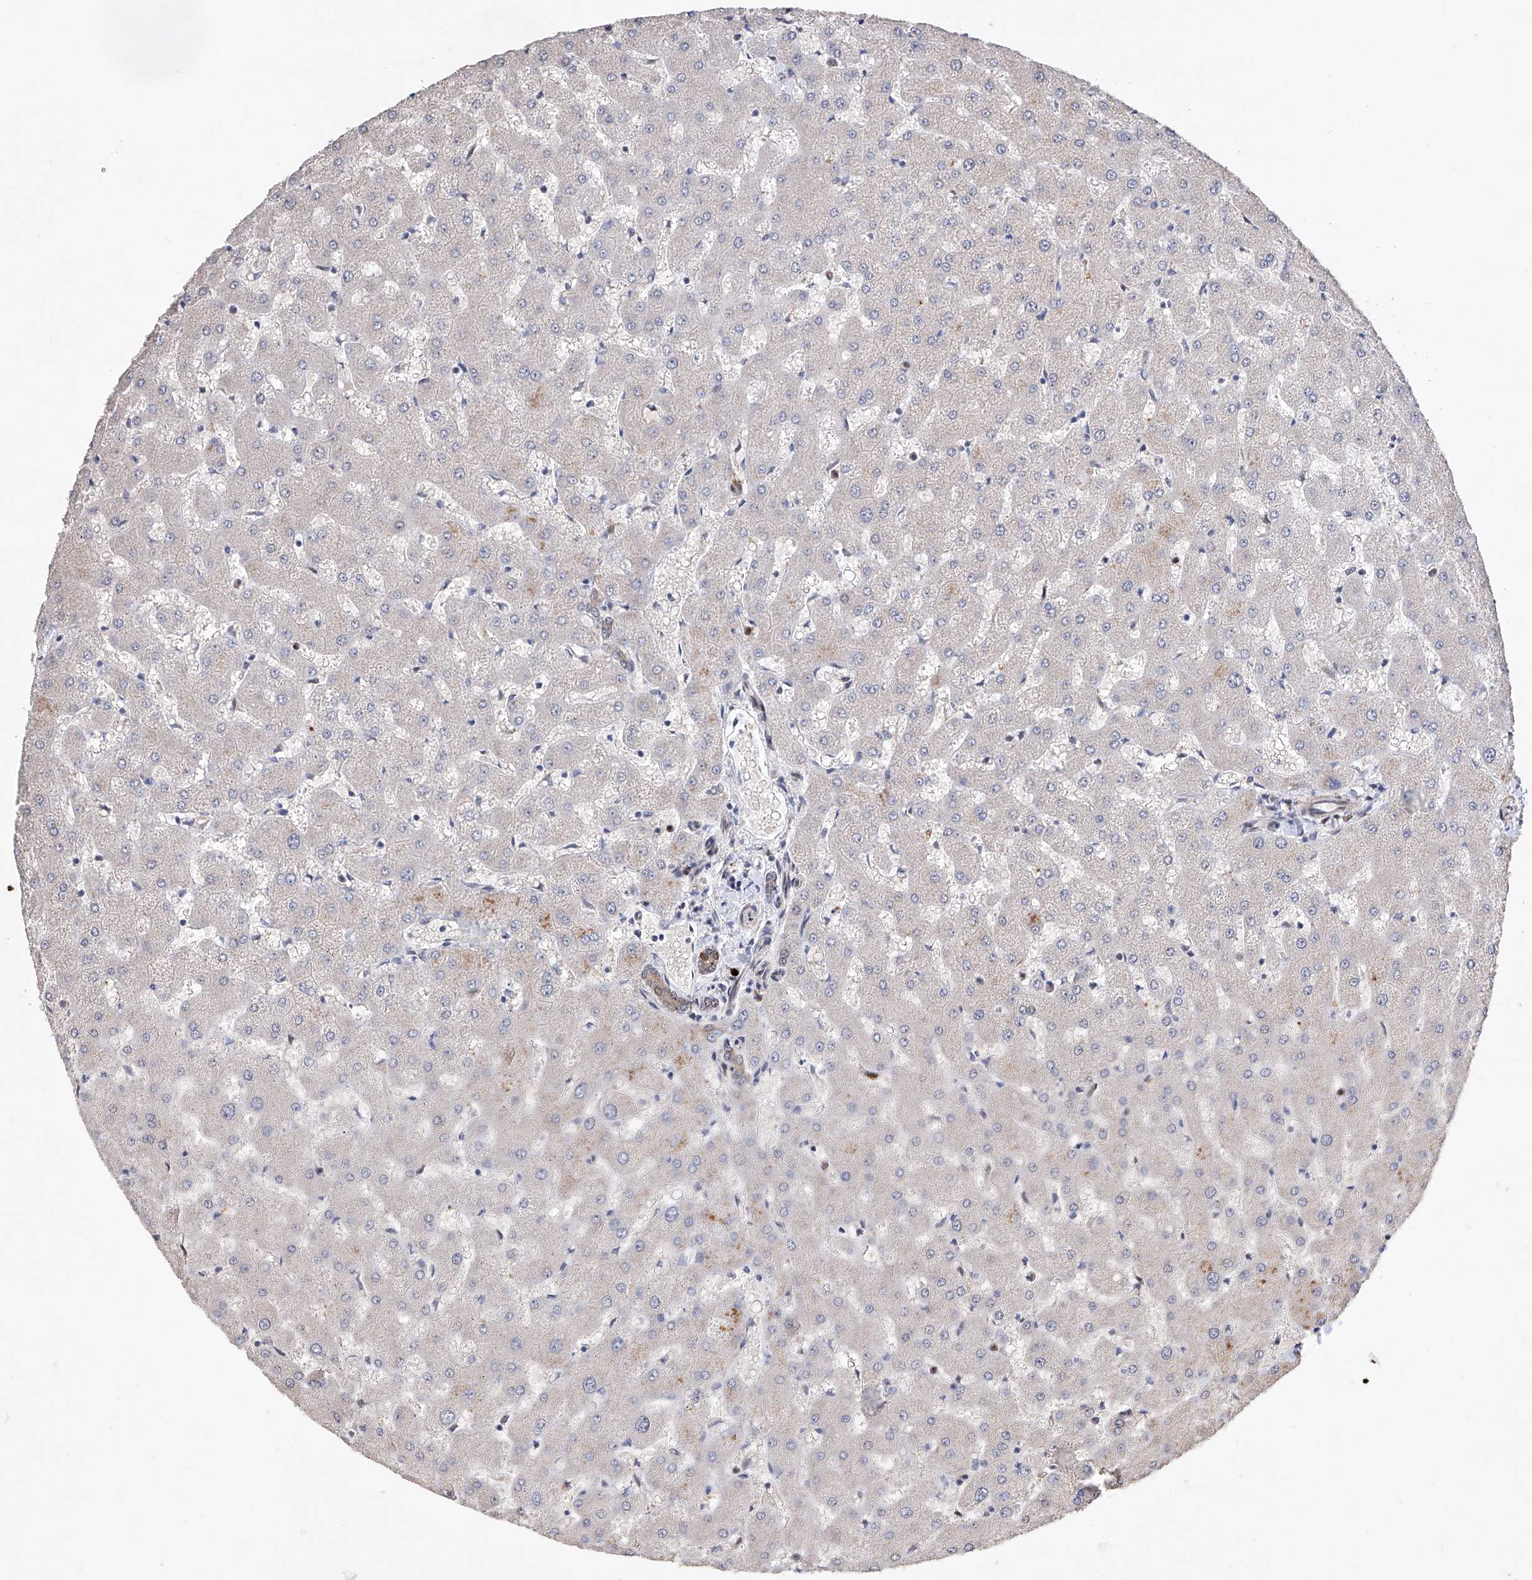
{"staining": {"intensity": "weak", "quantity": "<25%", "location": "cytoplasmic/membranous"}, "tissue": "liver", "cell_type": "Cholangiocytes", "image_type": "normal", "snomed": [{"axis": "morphology", "description": "Normal tissue, NOS"}, {"axis": "topography", "description": "Liver"}], "caption": "Immunohistochemistry (IHC) micrograph of unremarkable liver: liver stained with DAB reveals no significant protein staining in cholangiocytes.", "gene": "AFG1L", "patient": {"sex": "female", "age": 63}}